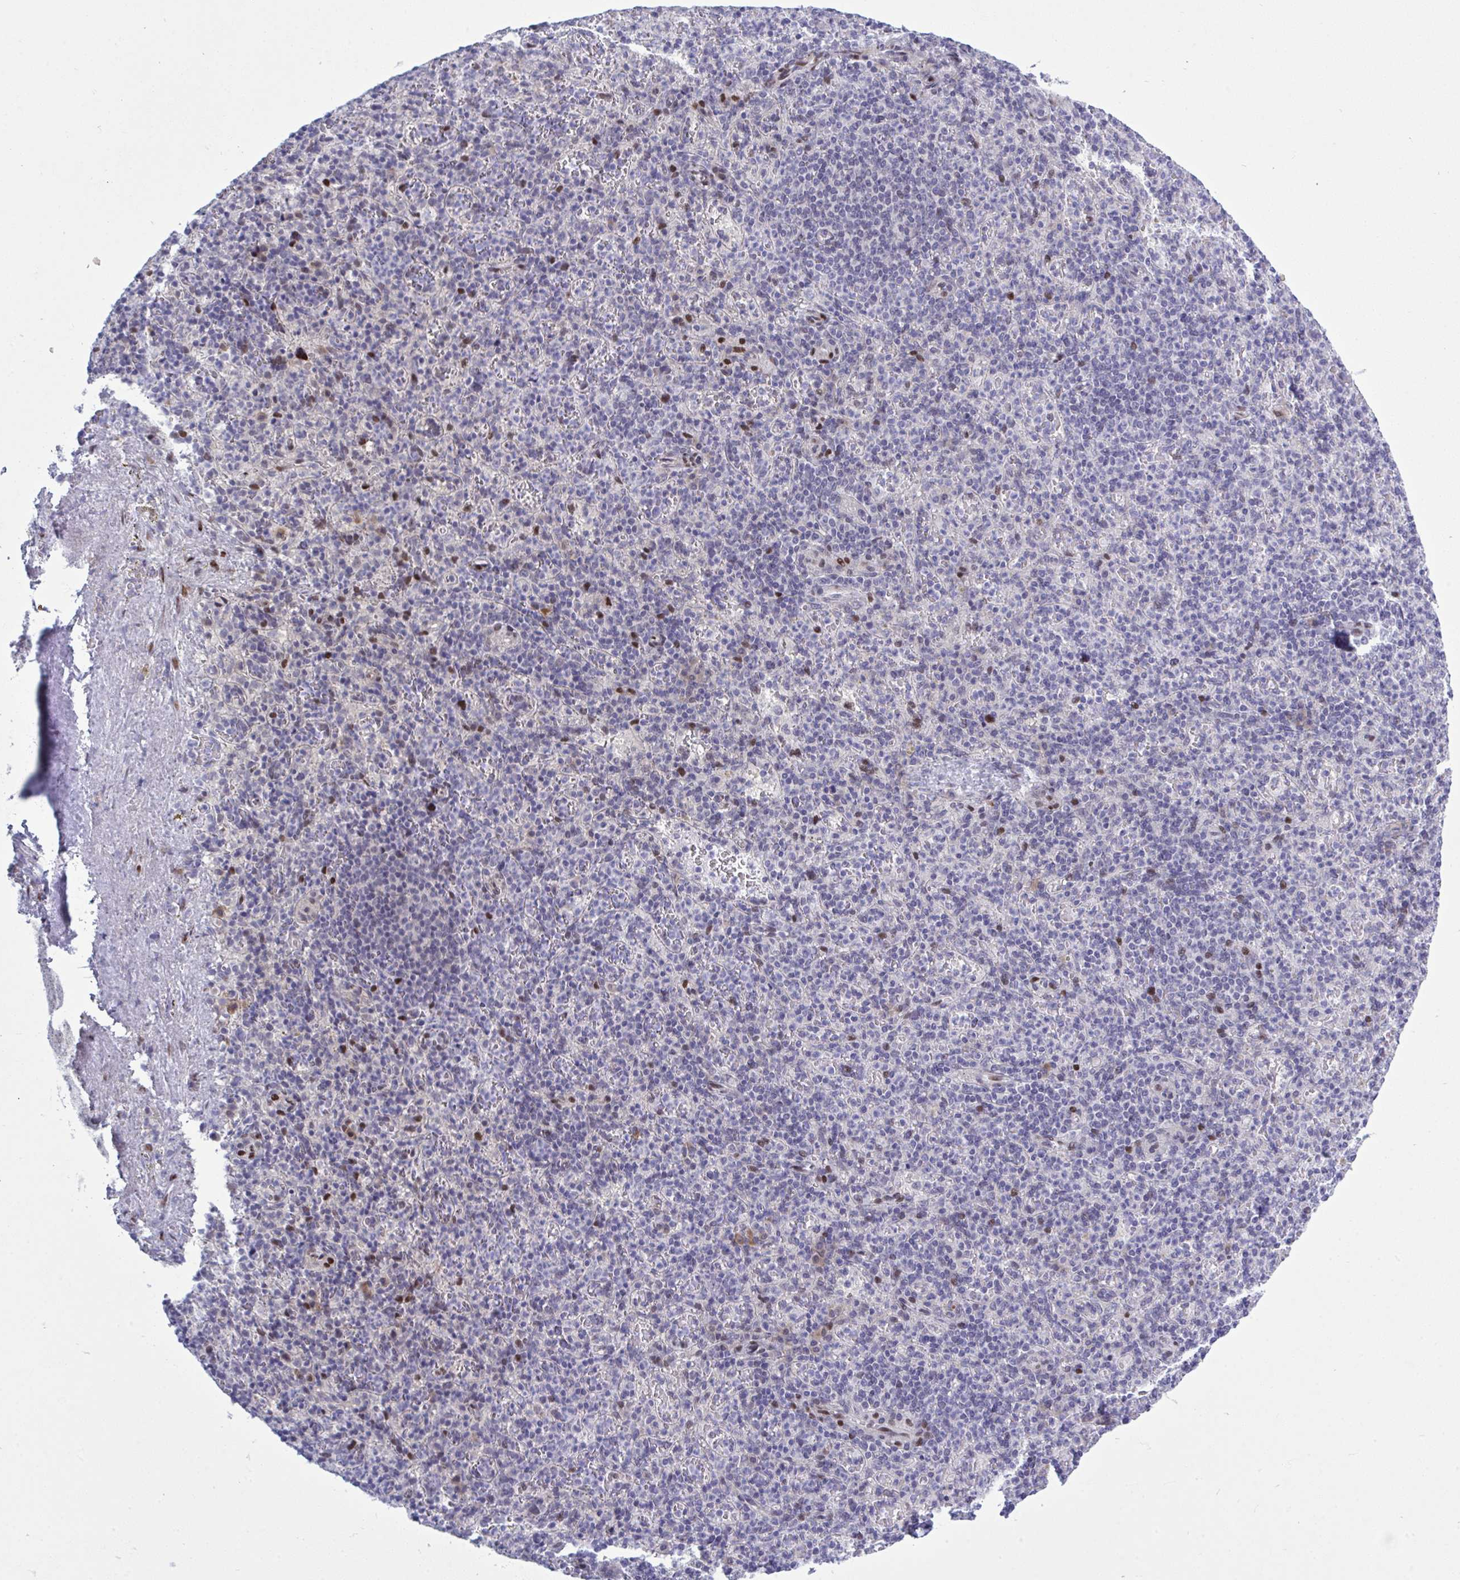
{"staining": {"intensity": "moderate", "quantity": "<25%", "location": "nuclear"}, "tissue": "spleen", "cell_type": "Cells in red pulp", "image_type": "normal", "snomed": [{"axis": "morphology", "description": "Normal tissue, NOS"}, {"axis": "topography", "description": "Spleen"}], "caption": "Moderate nuclear staining is identified in approximately <25% of cells in red pulp in normal spleen.", "gene": "TAB1", "patient": {"sex": "female", "age": 74}}